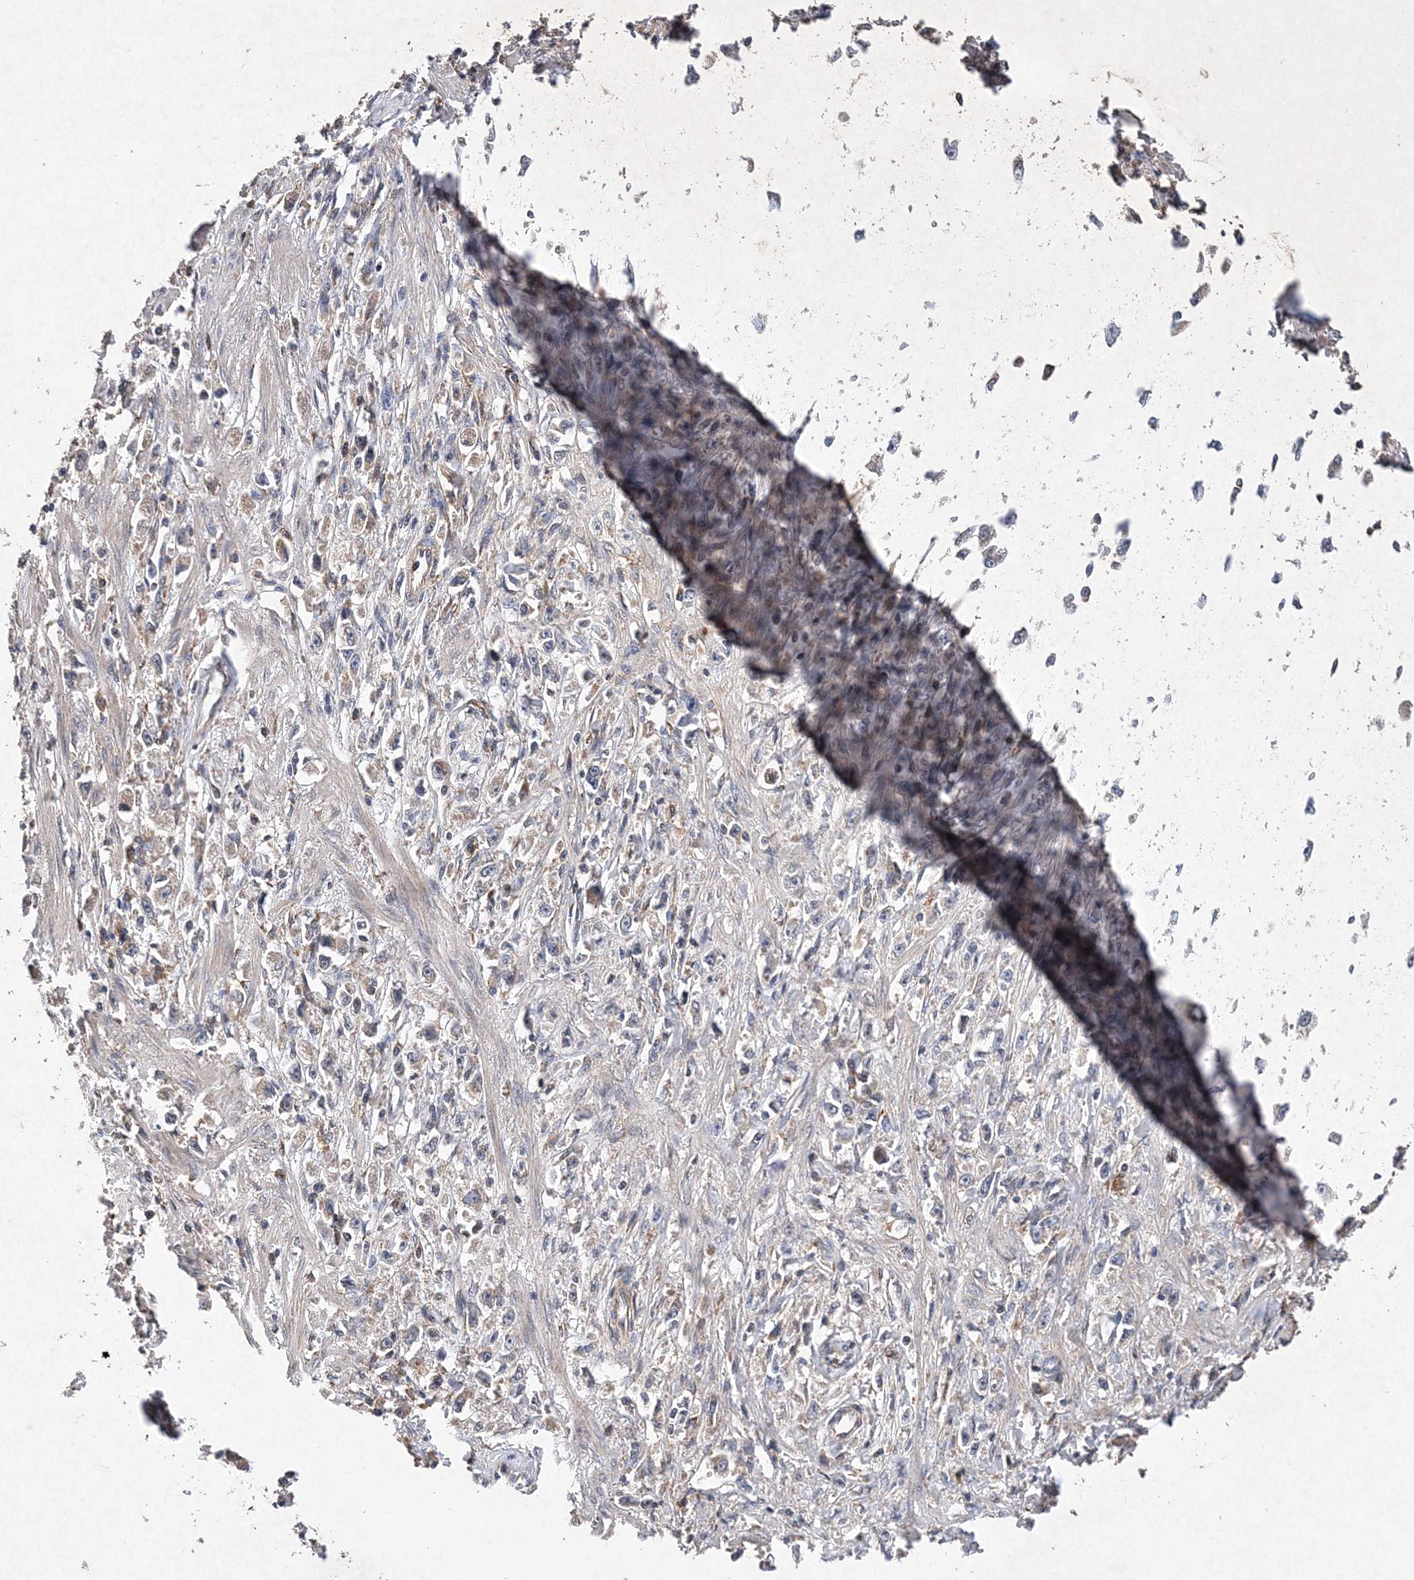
{"staining": {"intensity": "negative", "quantity": "none", "location": "none"}, "tissue": "stomach cancer", "cell_type": "Tumor cells", "image_type": "cancer", "snomed": [{"axis": "morphology", "description": "Adenocarcinoma, NOS"}, {"axis": "topography", "description": "Stomach"}], "caption": "High power microscopy histopathology image of an immunohistochemistry image of stomach cancer (adenocarcinoma), revealing no significant positivity in tumor cells.", "gene": "PROSER1", "patient": {"sex": "female", "age": 59}}